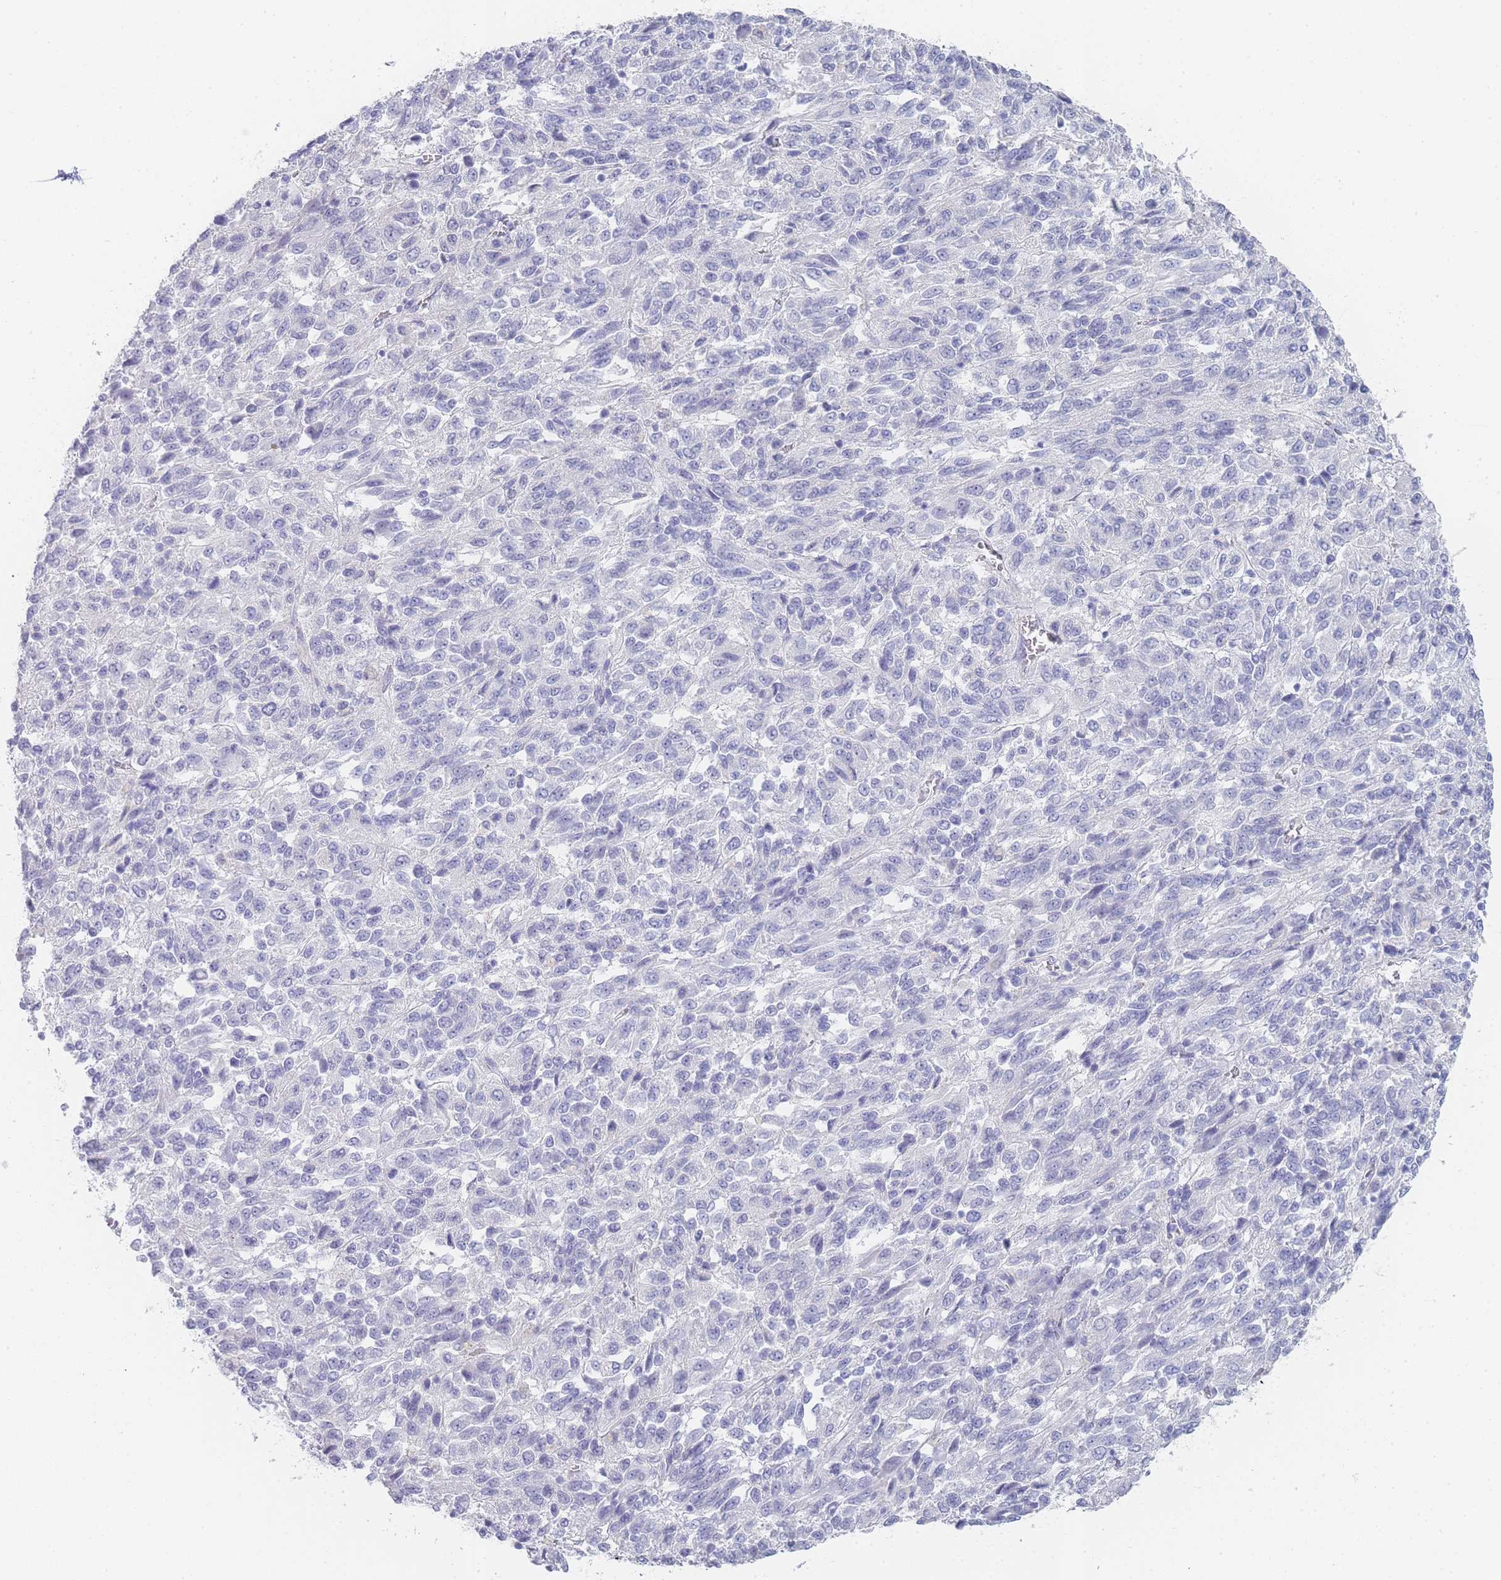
{"staining": {"intensity": "negative", "quantity": "none", "location": "none"}, "tissue": "melanoma", "cell_type": "Tumor cells", "image_type": "cancer", "snomed": [{"axis": "morphology", "description": "Malignant melanoma, Metastatic site"}, {"axis": "topography", "description": "Lung"}], "caption": "This is an immunohistochemistry (IHC) image of human melanoma. There is no positivity in tumor cells.", "gene": "IMPG1", "patient": {"sex": "male", "age": 64}}